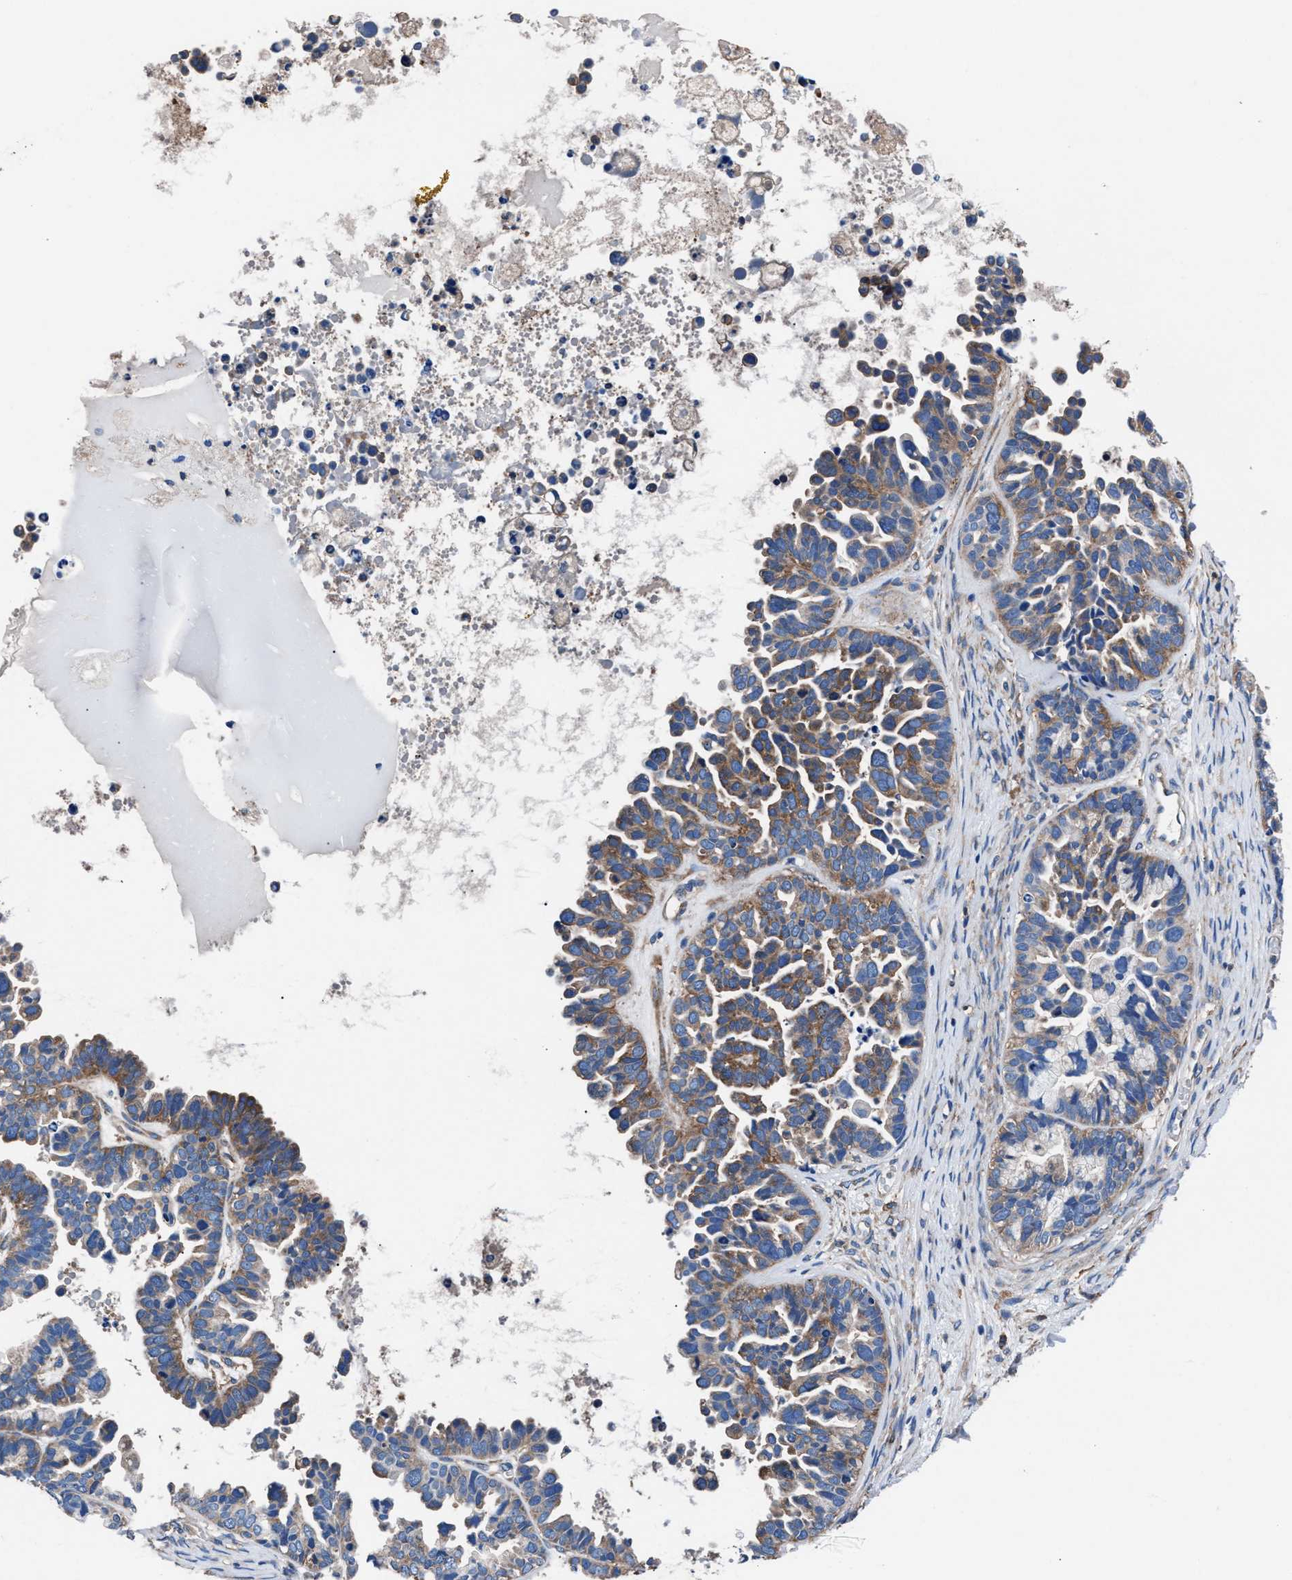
{"staining": {"intensity": "moderate", "quantity": ">75%", "location": "cytoplasmic/membranous"}, "tissue": "ovarian cancer", "cell_type": "Tumor cells", "image_type": "cancer", "snomed": [{"axis": "morphology", "description": "Cystadenocarcinoma, serous, NOS"}, {"axis": "topography", "description": "Ovary"}], "caption": "IHC of ovarian serous cystadenocarcinoma demonstrates medium levels of moderate cytoplasmic/membranous expression in approximately >75% of tumor cells. Nuclei are stained in blue.", "gene": "SH3GL1", "patient": {"sex": "female", "age": 56}}